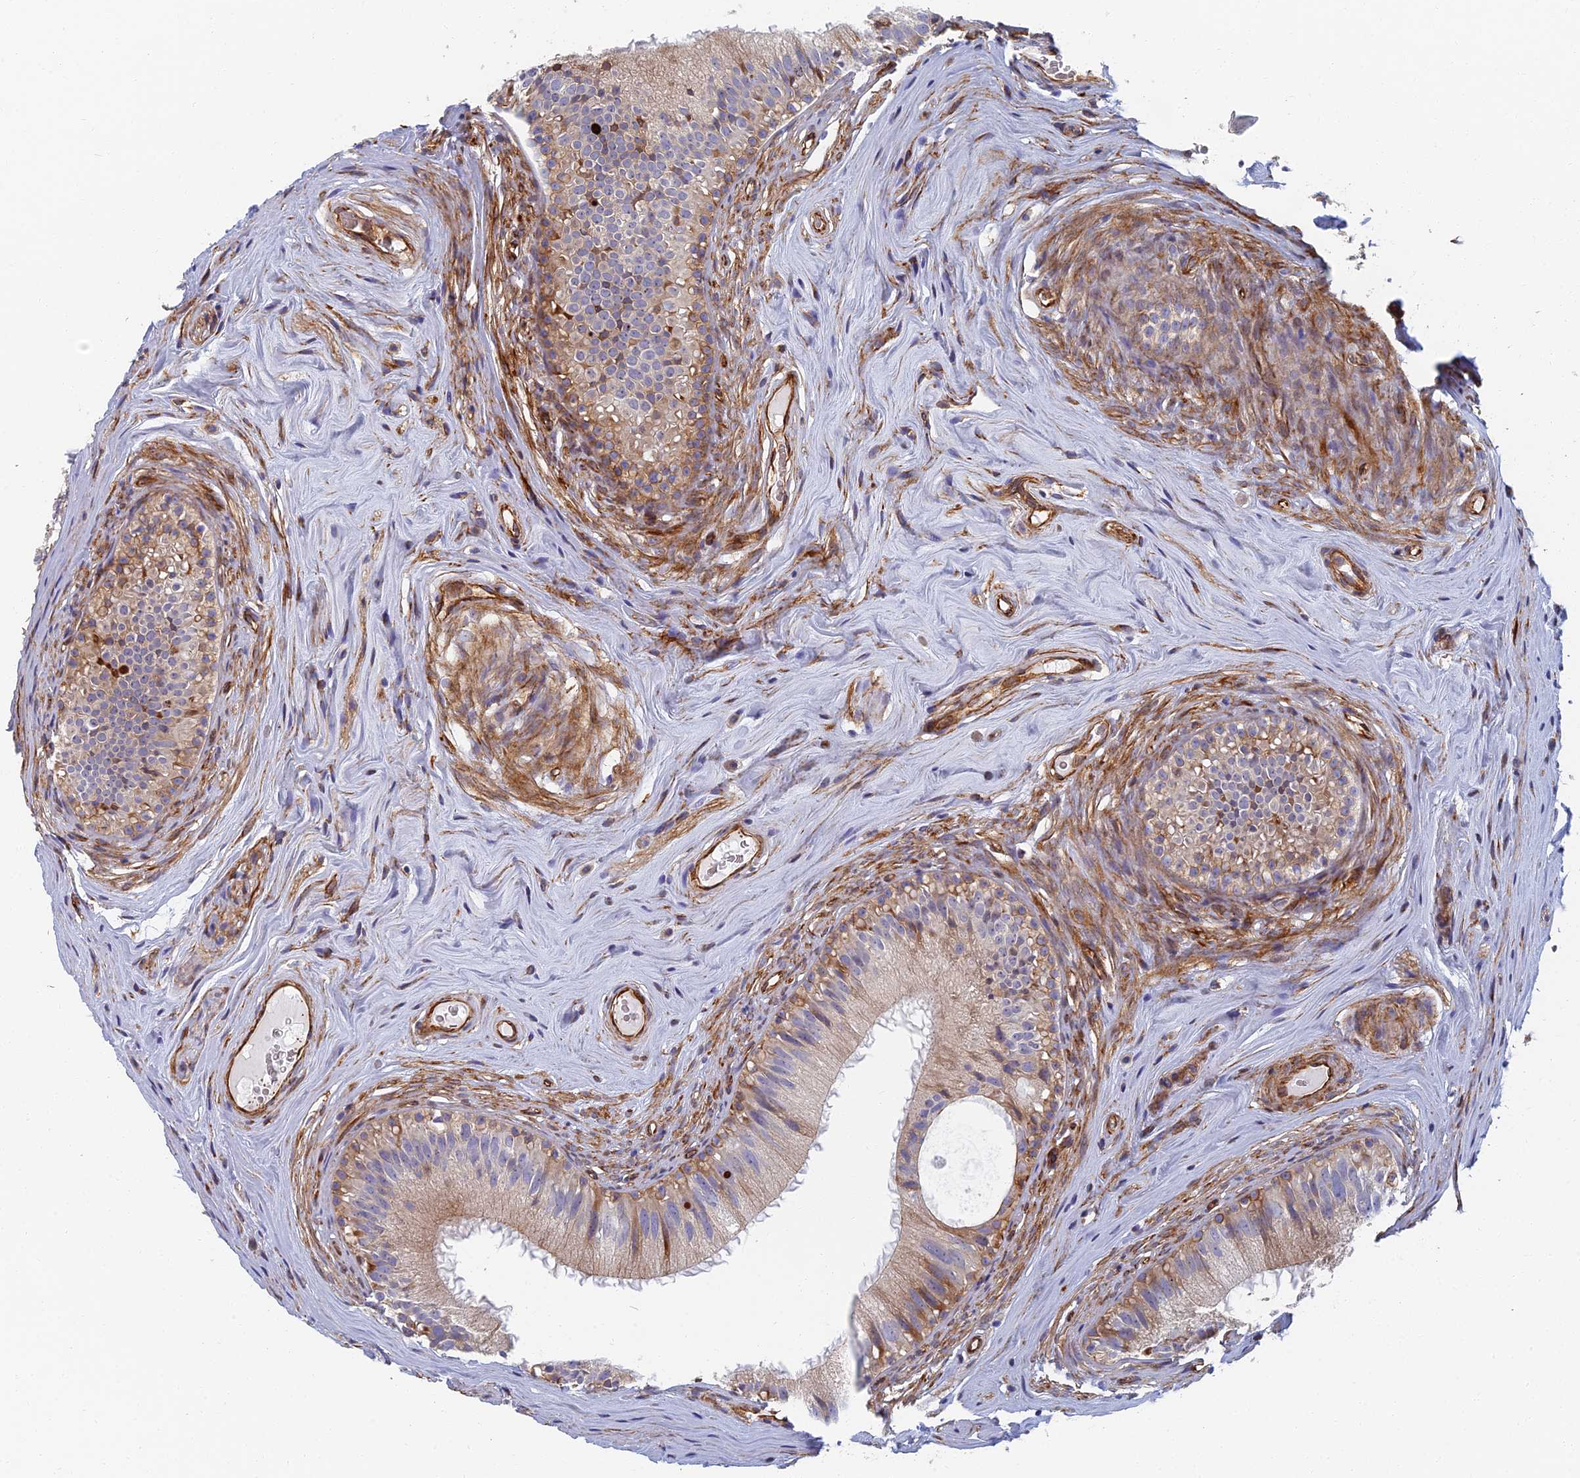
{"staining": {"intensity": "weak", "quantity": "25%-75%", "location": "cytoplasmic/membranous"}, "tissue": "epididymis", "cell_type": "Glandular cells", "image_type": "normal", "snomed": [{"axis": "morphology", "description": "Normal tissue, NOS"}, {"axis": "topography", "description": "Epididymis"}], "caption": "Protein expression analysis of benign epididymis displays weak cytoplasmic/membranous staining in approximately 25%-75% of glandular cells. (Brightfield microscopy of DAB IHC at high magnification).", "gene": "ABCB10", "patient": {"sex": "male", "age": 45}}